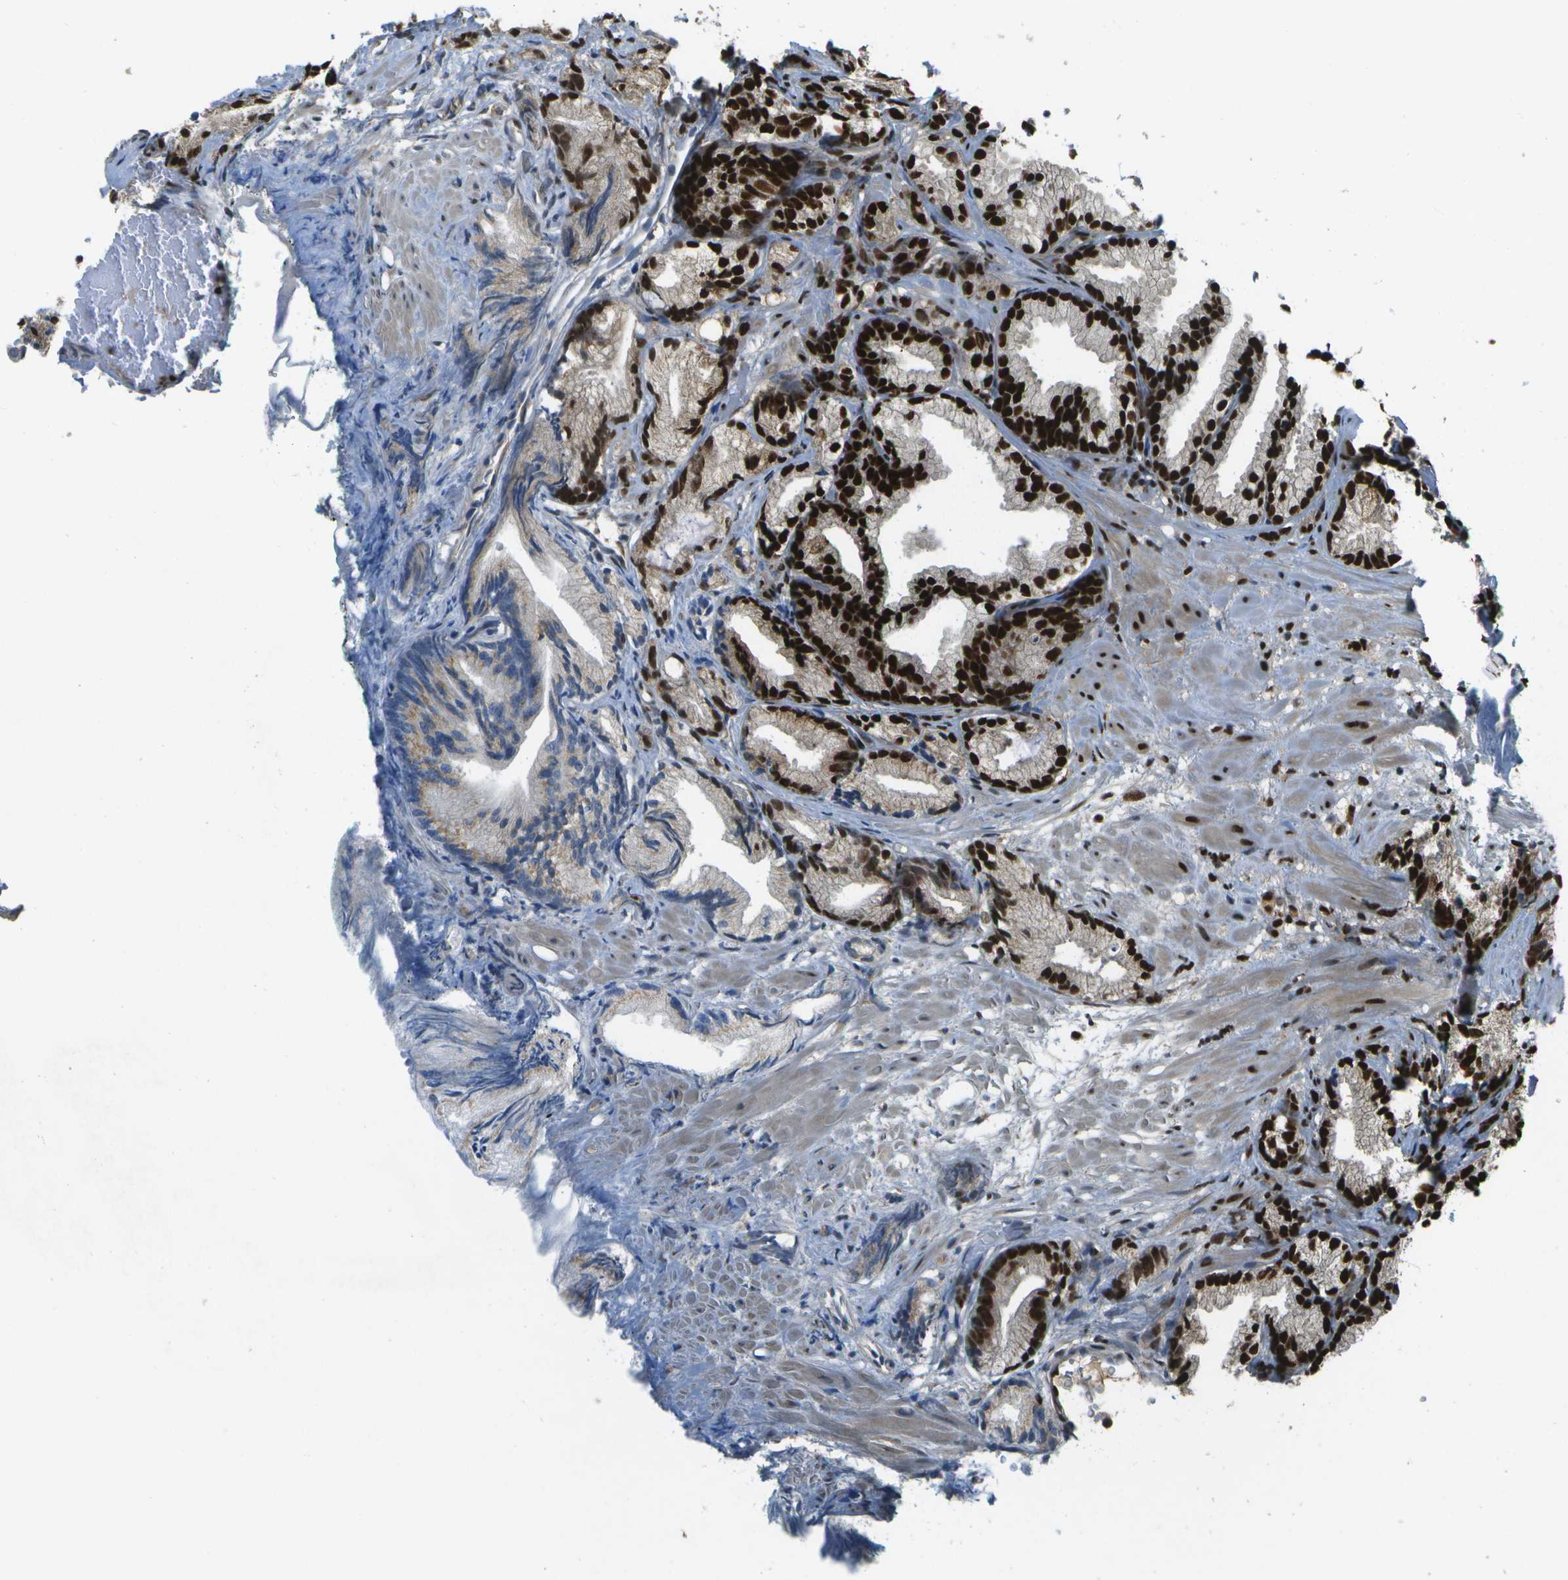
{"staining": {"intensity": "strong", "quantity": ">75%", "location": "cytoplasmic/membranous,nuclear"}, "tissue": "prostate cancer", "cell_type": "Tumor cells", "image_type": "cancer", "snomed": [{"axis": "morphology", "description": "Adenocarcinoma, Low grade"}, {"axis": "topography", "description": "Prostate"}], "caption": "Immunohistochemistry (DAB (3,3'-diaminobenzidine)) staining of human prostate cancer reveals strong cytoplasmic/membranous and nuclear protein positivity in approximately >75% of tumor cells.", "gene": "GANC", "patient": {"sex": "male", "age": 89}}